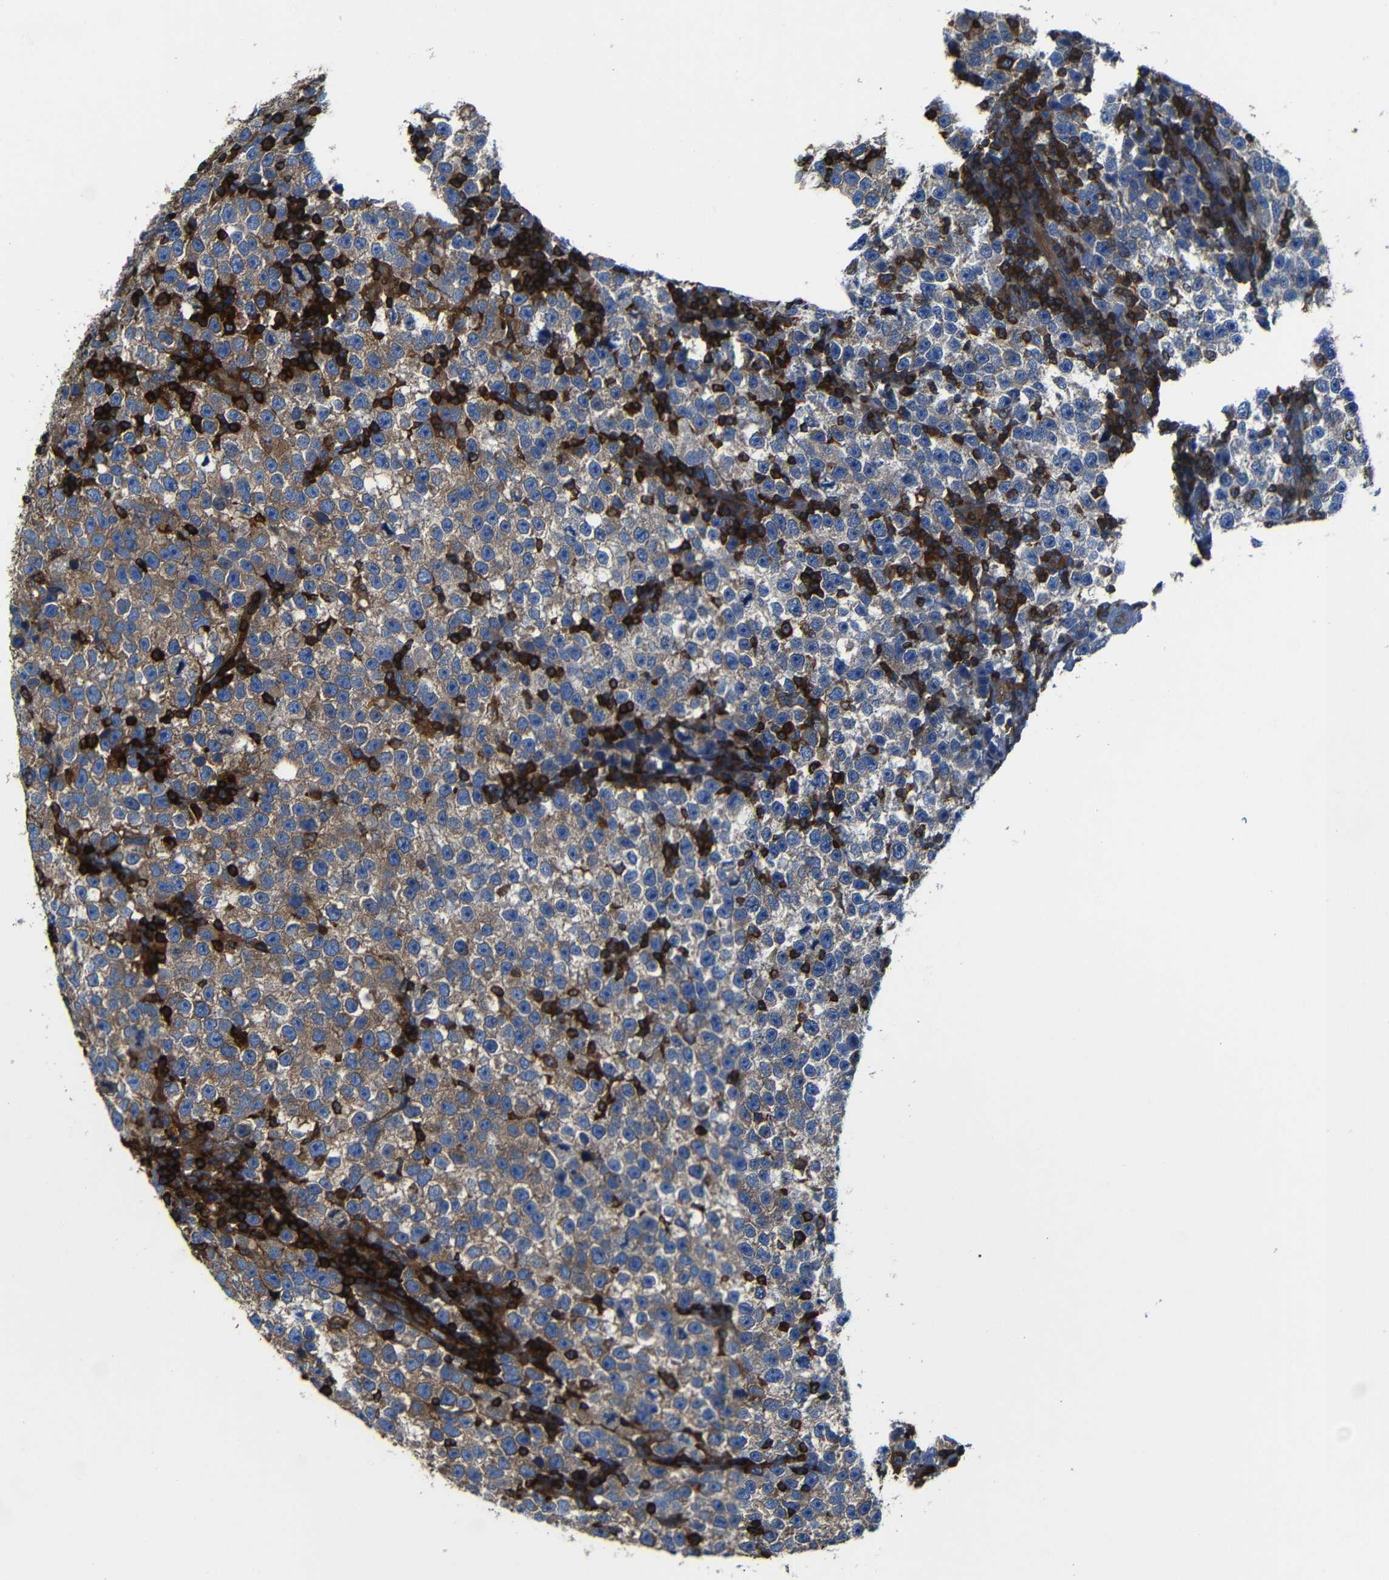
{"staining": {"intensity": "moderate", "quantity": "25%-75%", "location": "cytoplasmic/membranous"}, "tissue": "testis cancer", "cell_type": "Tumor cells", "image_type": "cancer", "snomed": [{"axis": "morphology", "description": "Seminoma, NOS"}, {"axis": "topography", "description": "Testis"}], "caption": "Protein expression analysis of human testis cancer (seminoma) reveals moderate cytoplasmic/membranous expression in about 25%-75% of tumor cells.", "gene": "ARHGEF1", "patient": {"sex": "male", "age": 43}}